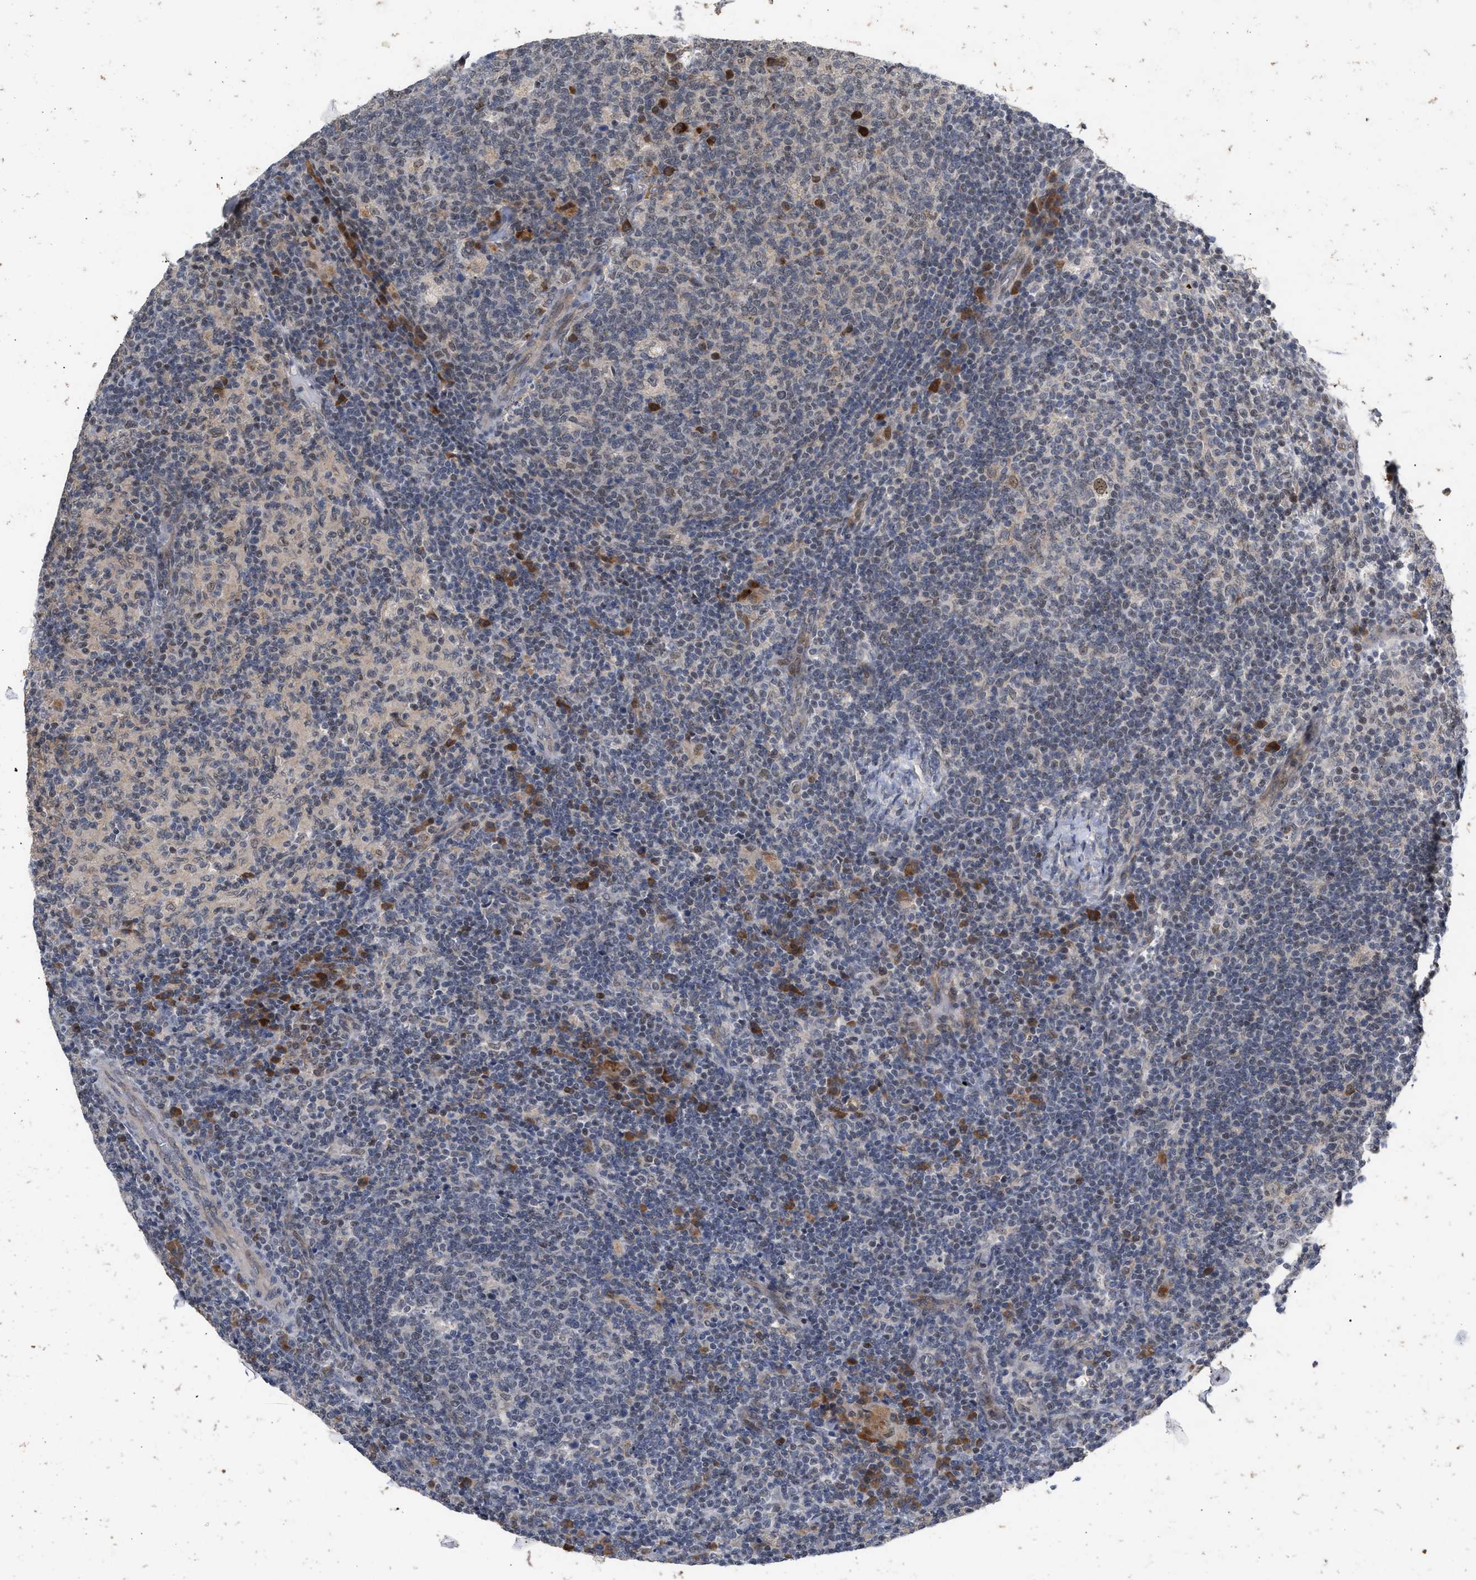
{"staining": {"intensity": "moderate", "quantity": "<25%", "location": "cytoplasmic/membranous"}, "tissue": "lymph node", "cell_type": "Germinal center cells", "image_type": "normal", "snomed": [{"axis": "morphology", "description": "Normal tissue, NOS"}, {"axis": "morphology", "description": "Inflammation, NOS"}, {"axis": "topography", "description": "Lymph node"}], "caption": "Immunohistochemistry of benign human lymph node shows low levels of moderate cytoplasmic/membranous staining in approximately <25% of germinal center cells.", "gene": "MKNK2", "patient": {"sex": "male", "age": 55}}